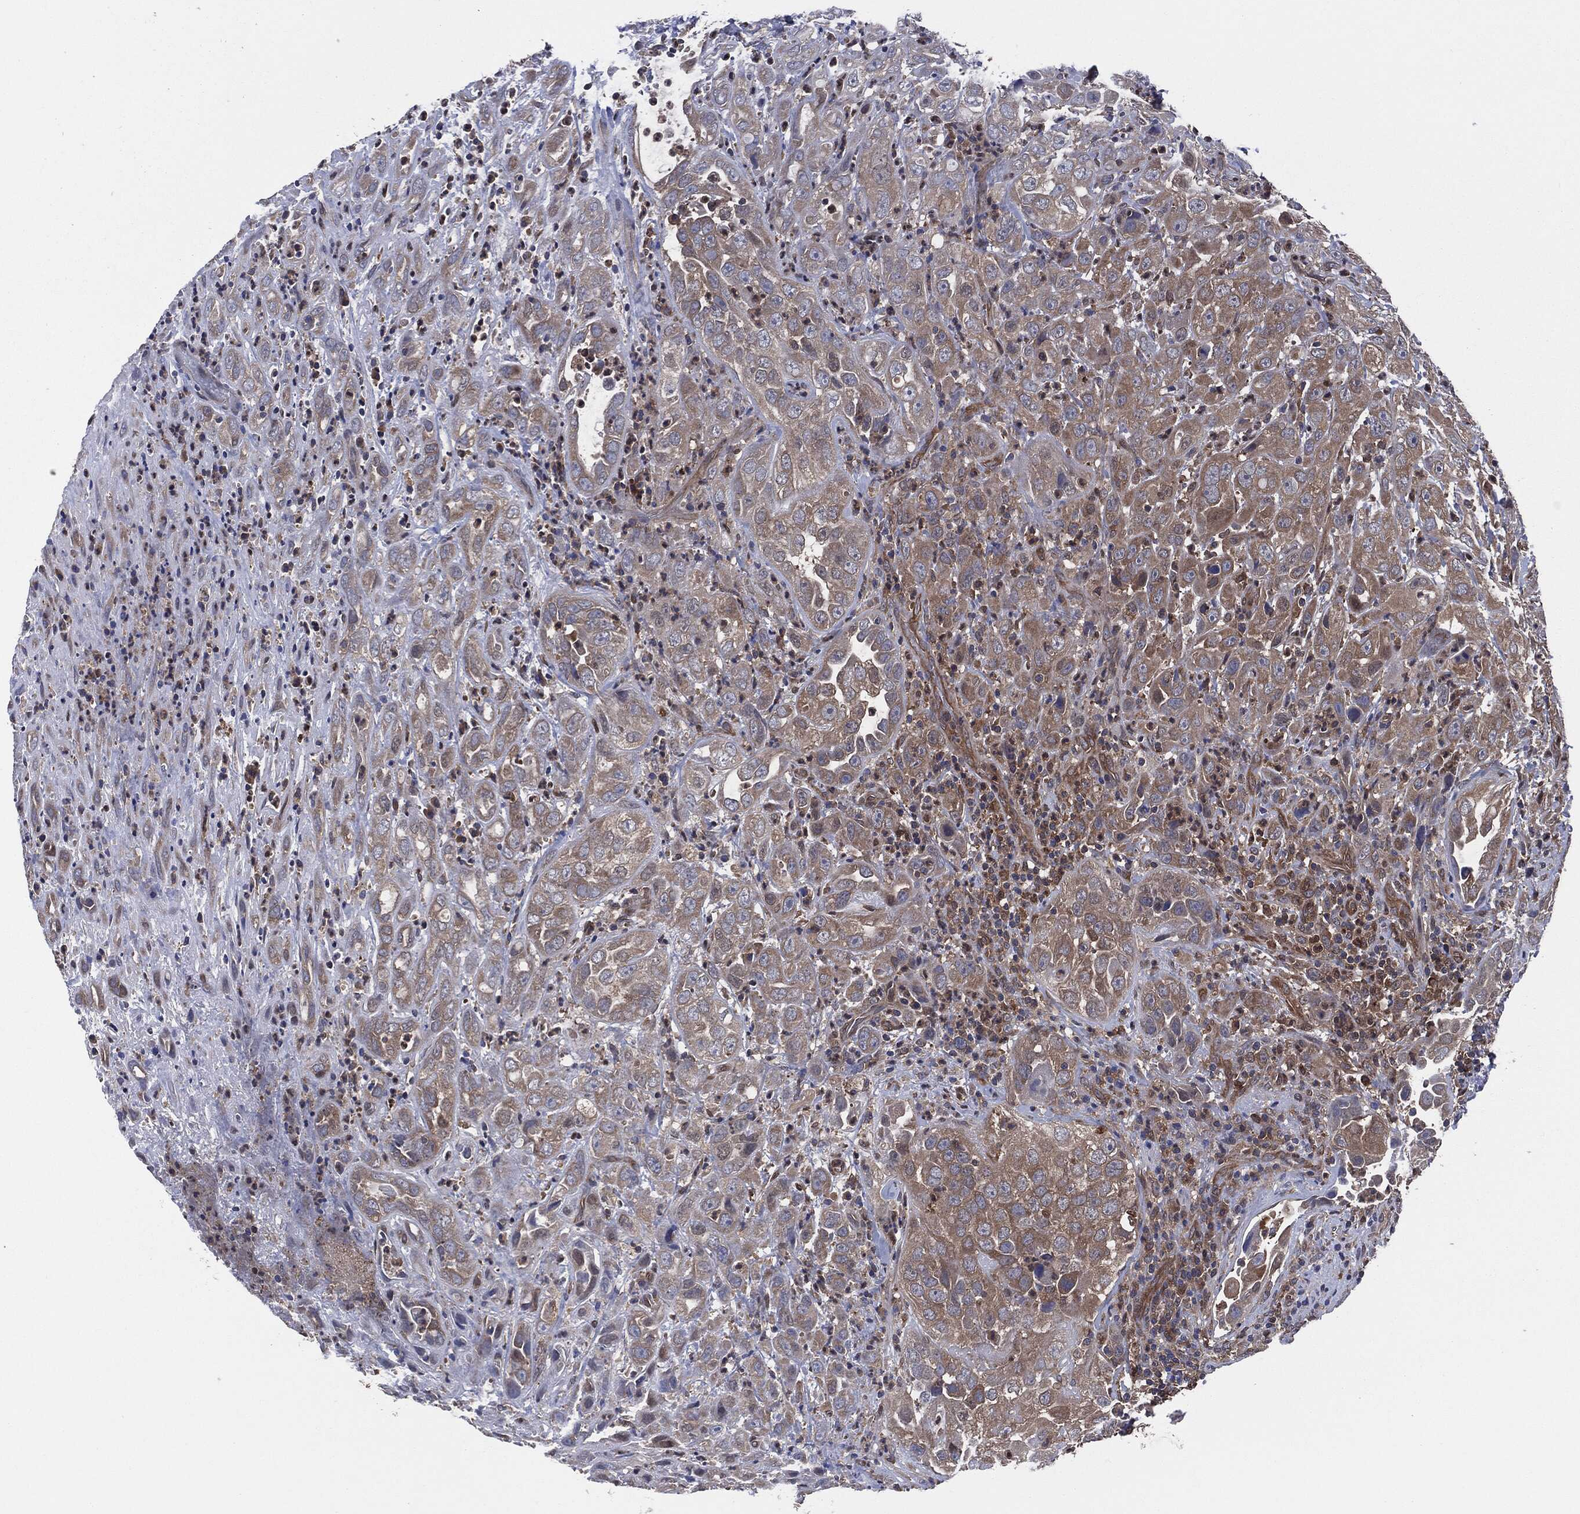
{"staining": {"intensity": "weak", "quantity": "25%-75%", "location": "cytoplasmic/membranous"}, "tissue": "urothelial cancer", "cell_type": "Tumor cells", "image_type": "cancer", "snomed": [{"axis": "morphology", "description": "Urothelial carcinoma, High grade"}, {"axis": "topography", "description": "Urinary bladder"}], "caption": "Tumor cells display low levels of weak cytoplasmic/membranous staining in about 25%-75% of cells in urothelial cancer. Nuclei are stained in blue.", "gene": "XPNPEP1", "patient": {"sex": "female", "age": 41}}